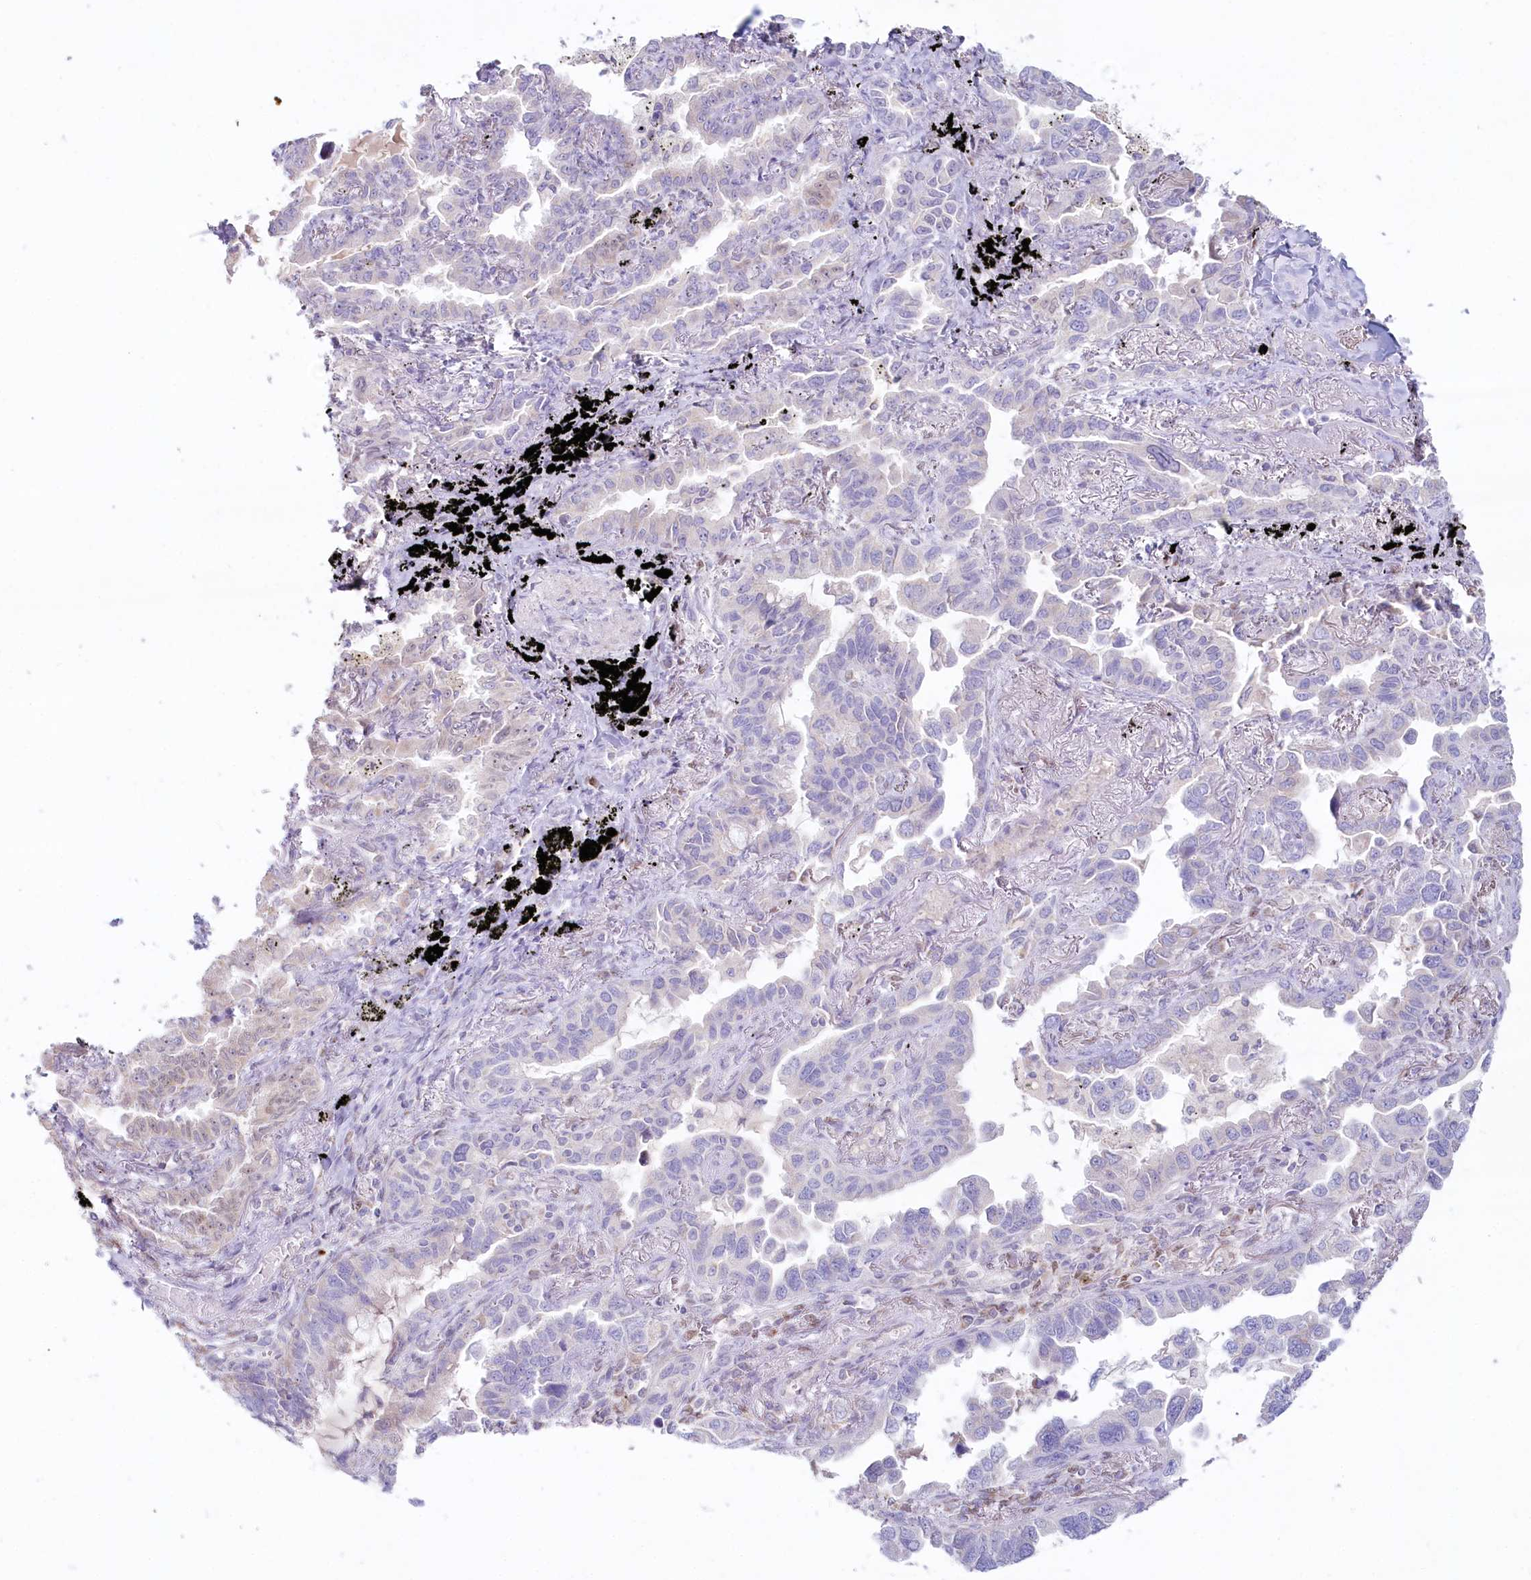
{"staining": {"intensity": "negative", "quantity": "none", "location": "none"}, "tissue": "lung cancer", "cell_type": "Tumor cells", "image_type": "cancer", "snomed": [{"axis": "morphology", "description": "Adenocarcinoma, NOS"}, {"axis": "topography", "description": "Lung"}], "caption": "A histopathology image of lung cancer (adenocarcinoma) stained for a protein reveals no brown staining in tumor cells.", "gene": "PSAPL1", "patient": {"sex": "male", "age": 67}}